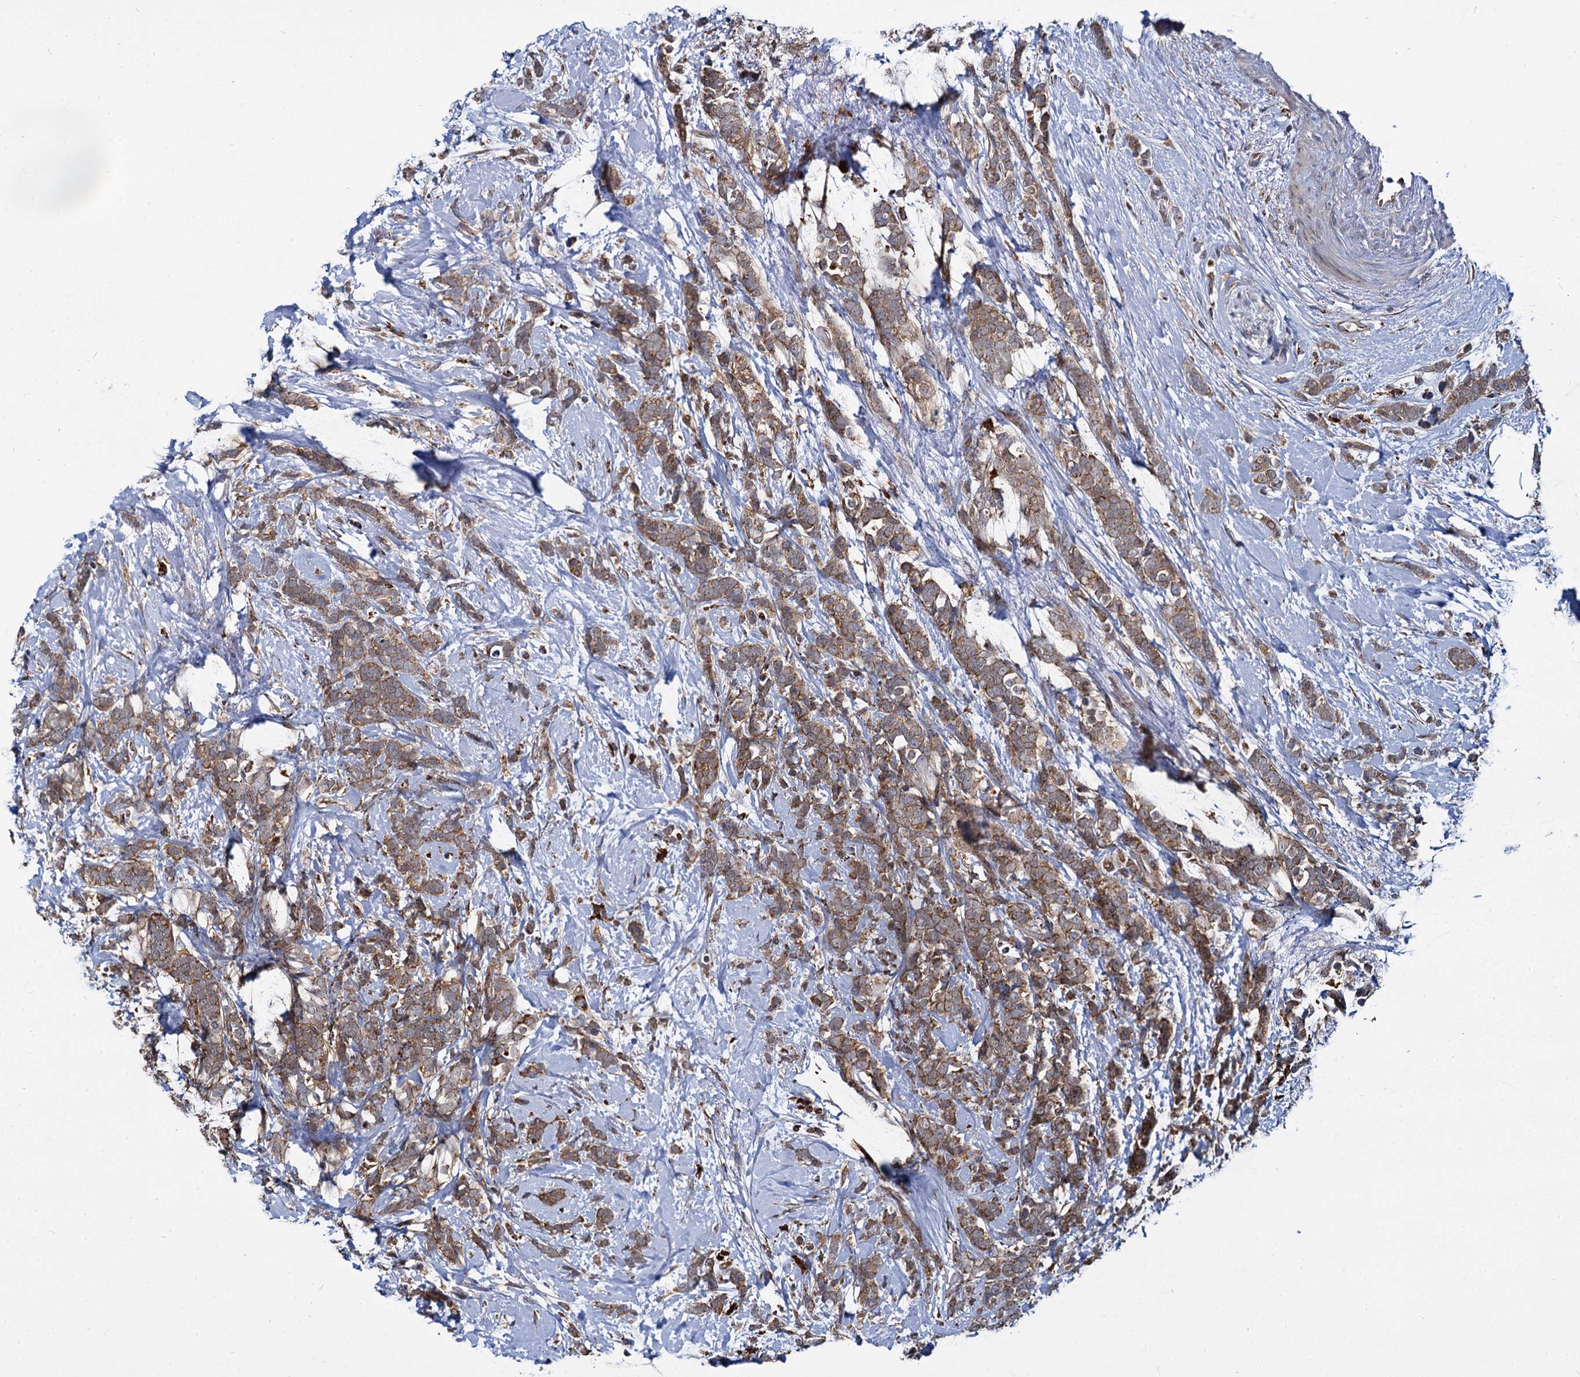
{"staining": {"intensity": "moderate", "quantity": ">75%", "location": "cytoplasmic/membranous"}, "tissue": "breast cancer", "cell_type": "Tumor cells", "image_type": "cancer", "snomed": [{"axis": "morphology", "description": "Lobular carcinoma"}, {"axis": "topography", "description": "Breast"}], "caption": "IHC micrograph of neoplastic tissue: breast cancer stained using immunohistochemistry (IHC) demonstrates medium levels of moderate protein expression localized specifically in the cytoplasmic/membranous of tumor cells, appearing as a cytoplasmic/membranous brown color.", "gene": "UFM1", "patient": {"sex": "female", "age": 58}}